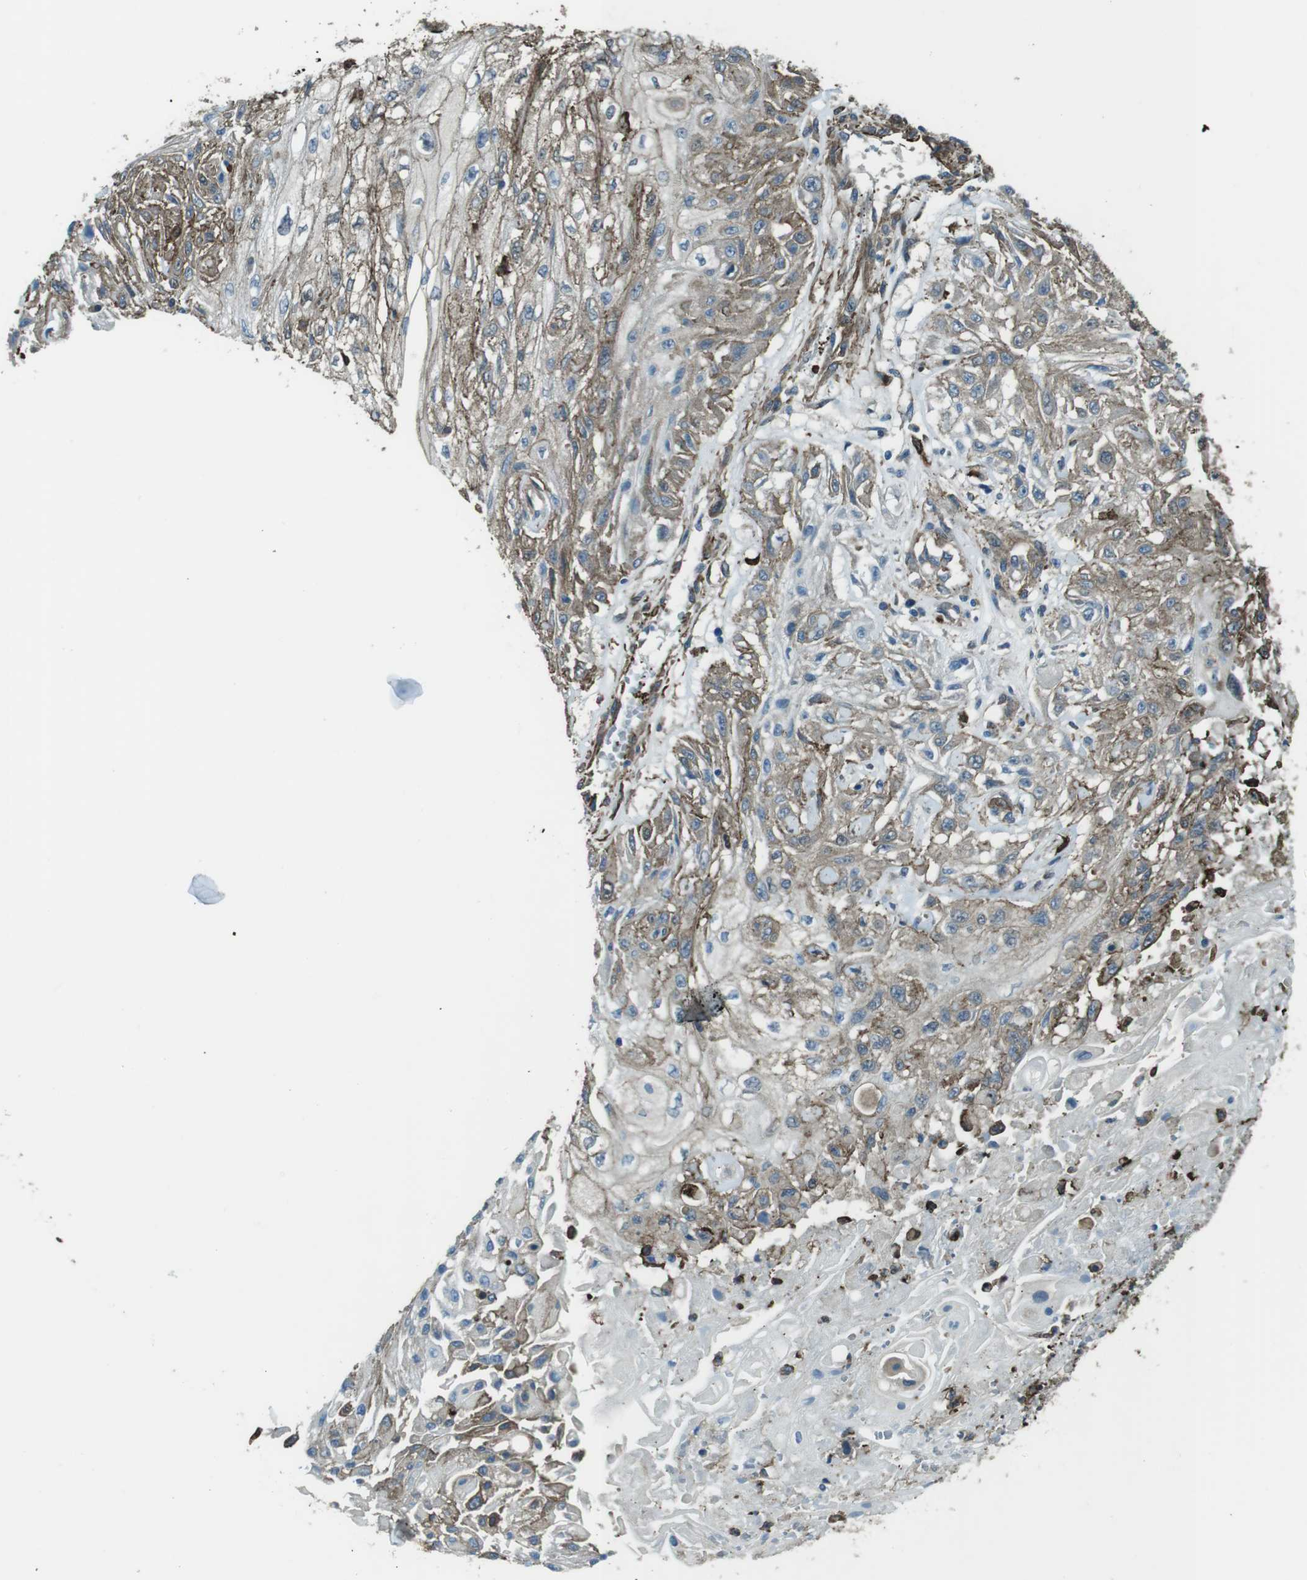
{"staining": {"intensity": "moderate", "quantity": "25%-75%", "location": "cytoplasmic/membranous"}, "tissue": "skin cancer", "cell_type": "Tumor cells", "image_type": "cancer", "snomed": [{"axis": "morphology", "description": "Squamous cell carcinoma, NOS"}, {"axis": "topography", "description": "Skin"}], "caption": "This histopathology image displays immunohistochemistry (IHC) staining of squamous cell carcinoma (skin), with medium moderate cytoplasmic/membranous expression in approximately 25%-75% of tumor cells.", "gene": "SFT2D1", "patient": {"sex": "male", "age": 75}}